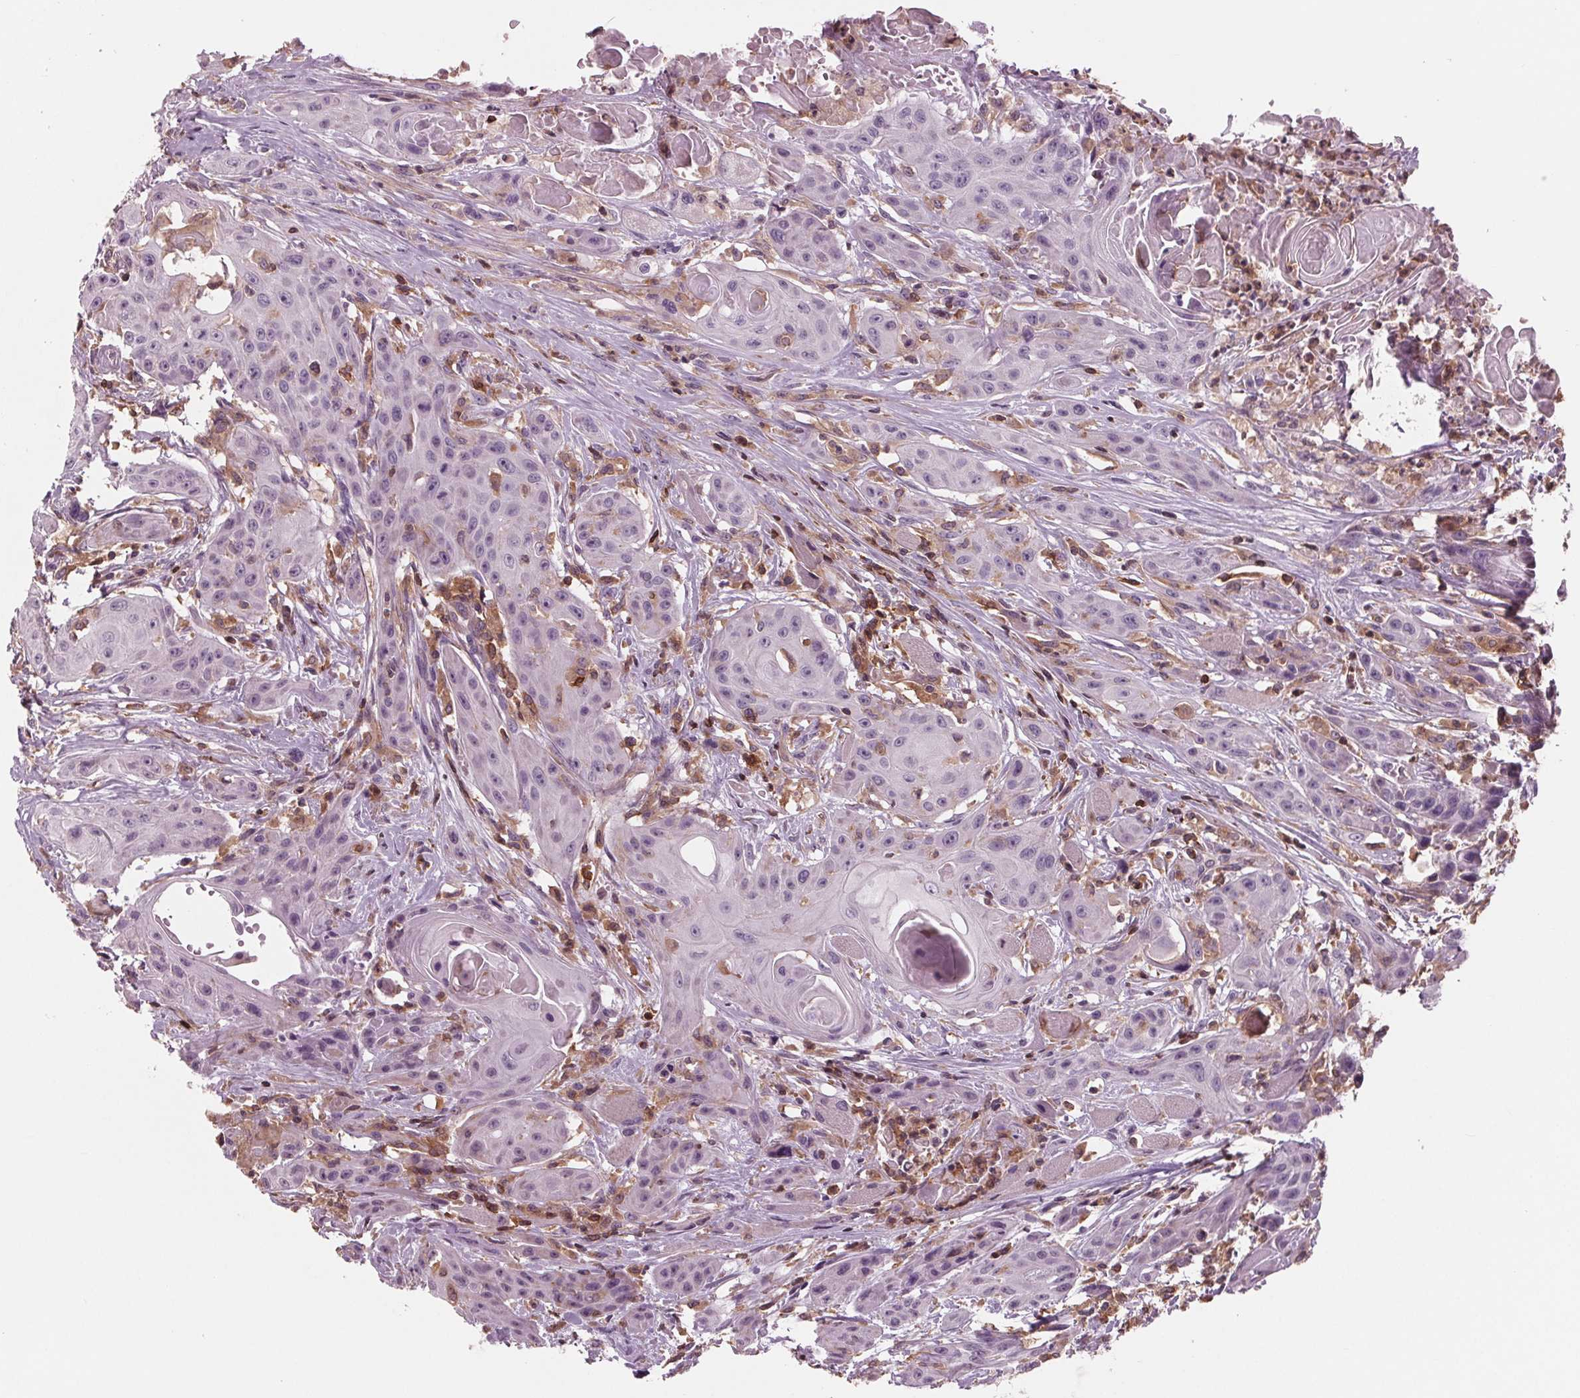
{"staining": {"intensity": "negative", "quantity": "none", "location": "none"}, "tissue": "head and neck cancer", "cell_type": "Tumor cells", "image_type": "cancer", "snomed": [{"axis": "morphology", "description": "Squamous cell carcinoma, NOS"}, {"axis": "topography", "description": "Oral tissue"}, {"axis": "topography", "description": "Head-Neck"}, {"axis": "topography", "description": "Neck, NOS"}], "caption": "Photomicrograph shows no significant protein staining in tumor cells of head and neck cancer.", "gene": "ARHGAP25", "patient": {"sex": "female", "age": 55}}